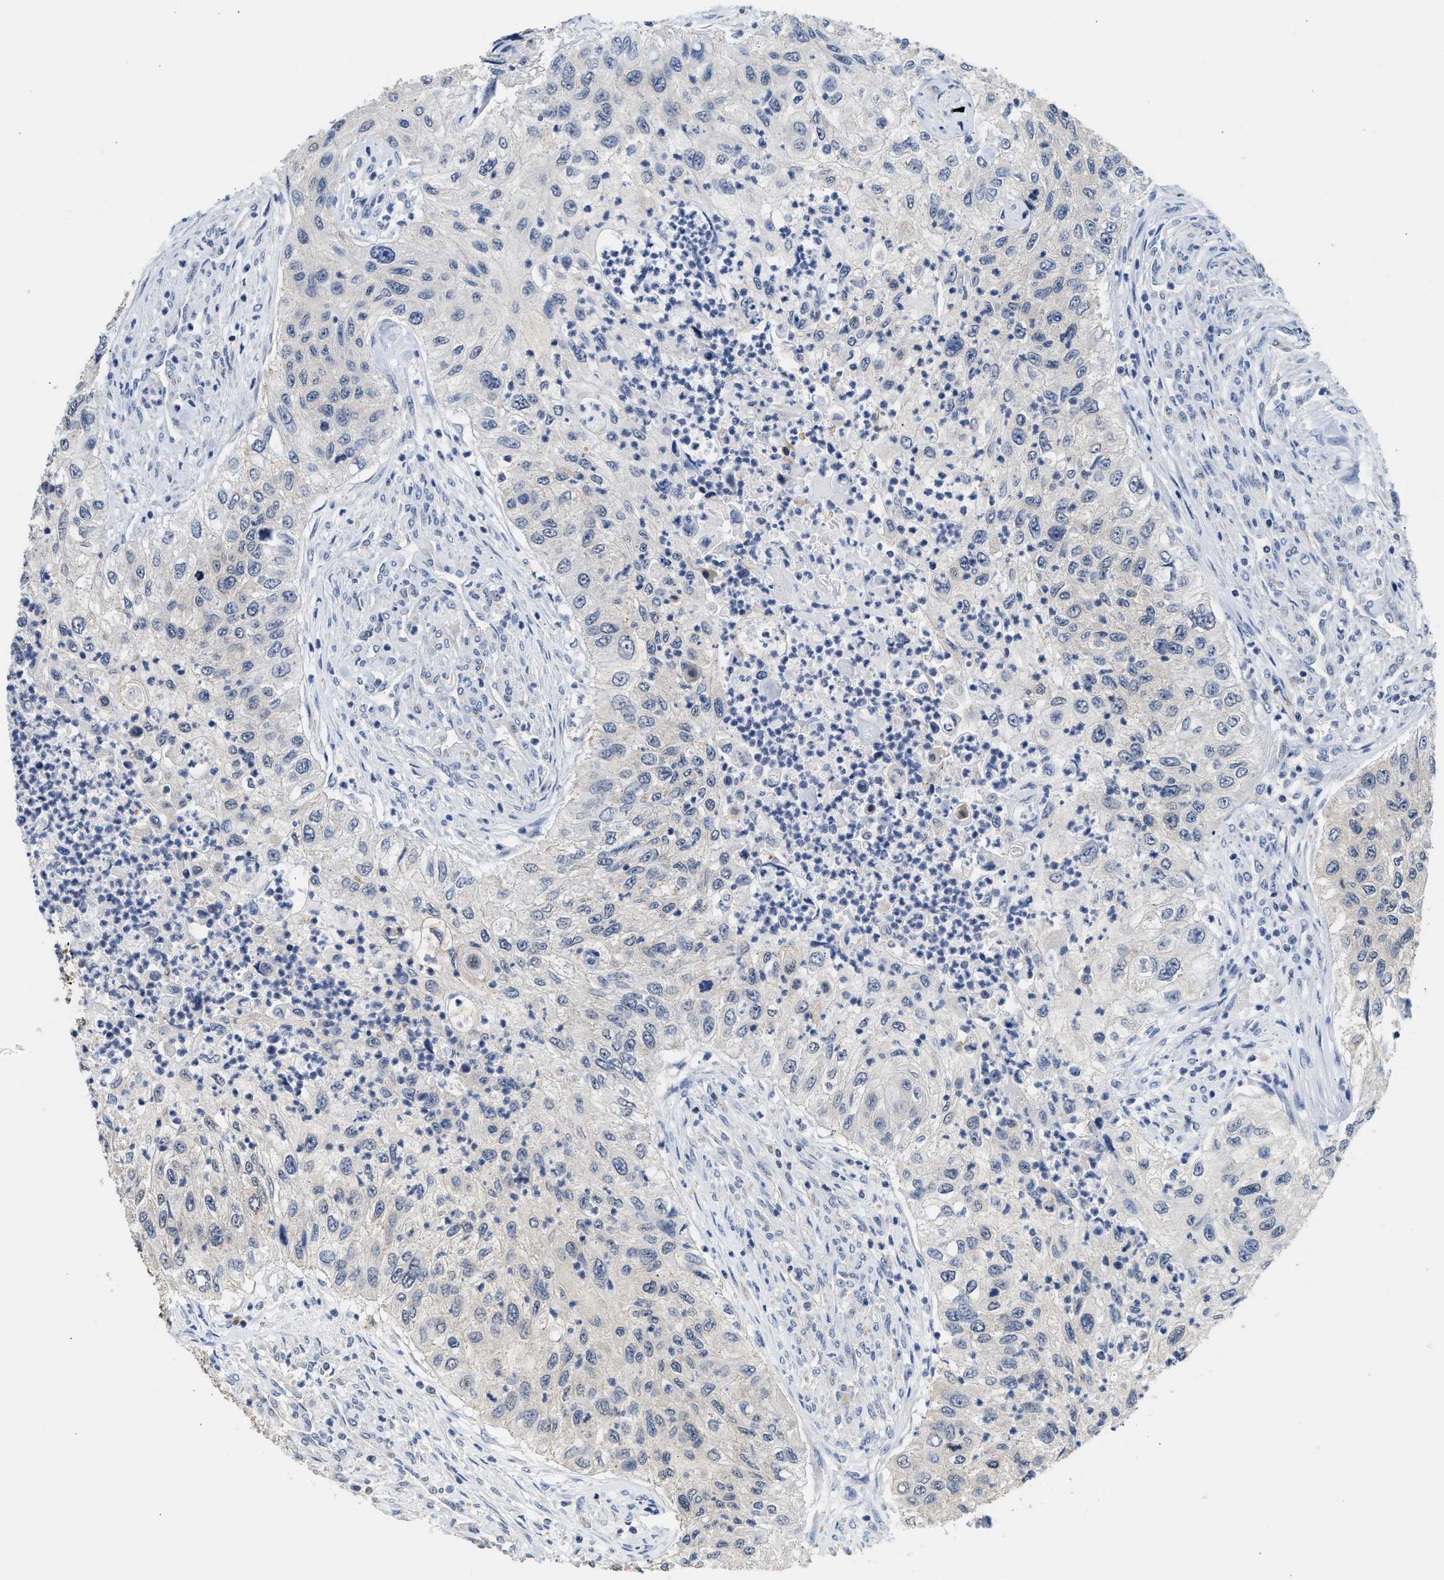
{"staining": {"intensity": "negative", "quantity": "none", "location": "none"}, "tissue": "urothelial cancer", "cell_type": "Tumor cells", "image_type": "cancer", "snomed": [{"axis": "morphology", "description": "Urothelial carcinoma, High grade"}, {"axis": "topography", "description": "Urinary bladder"}], "caption": "Immunohistochemistry (IHC) of human urothelial cancer demonstrates no staining in tumor cells.", "gene": "PPM1L", "patient": {"sex": "female", "age": 60}}